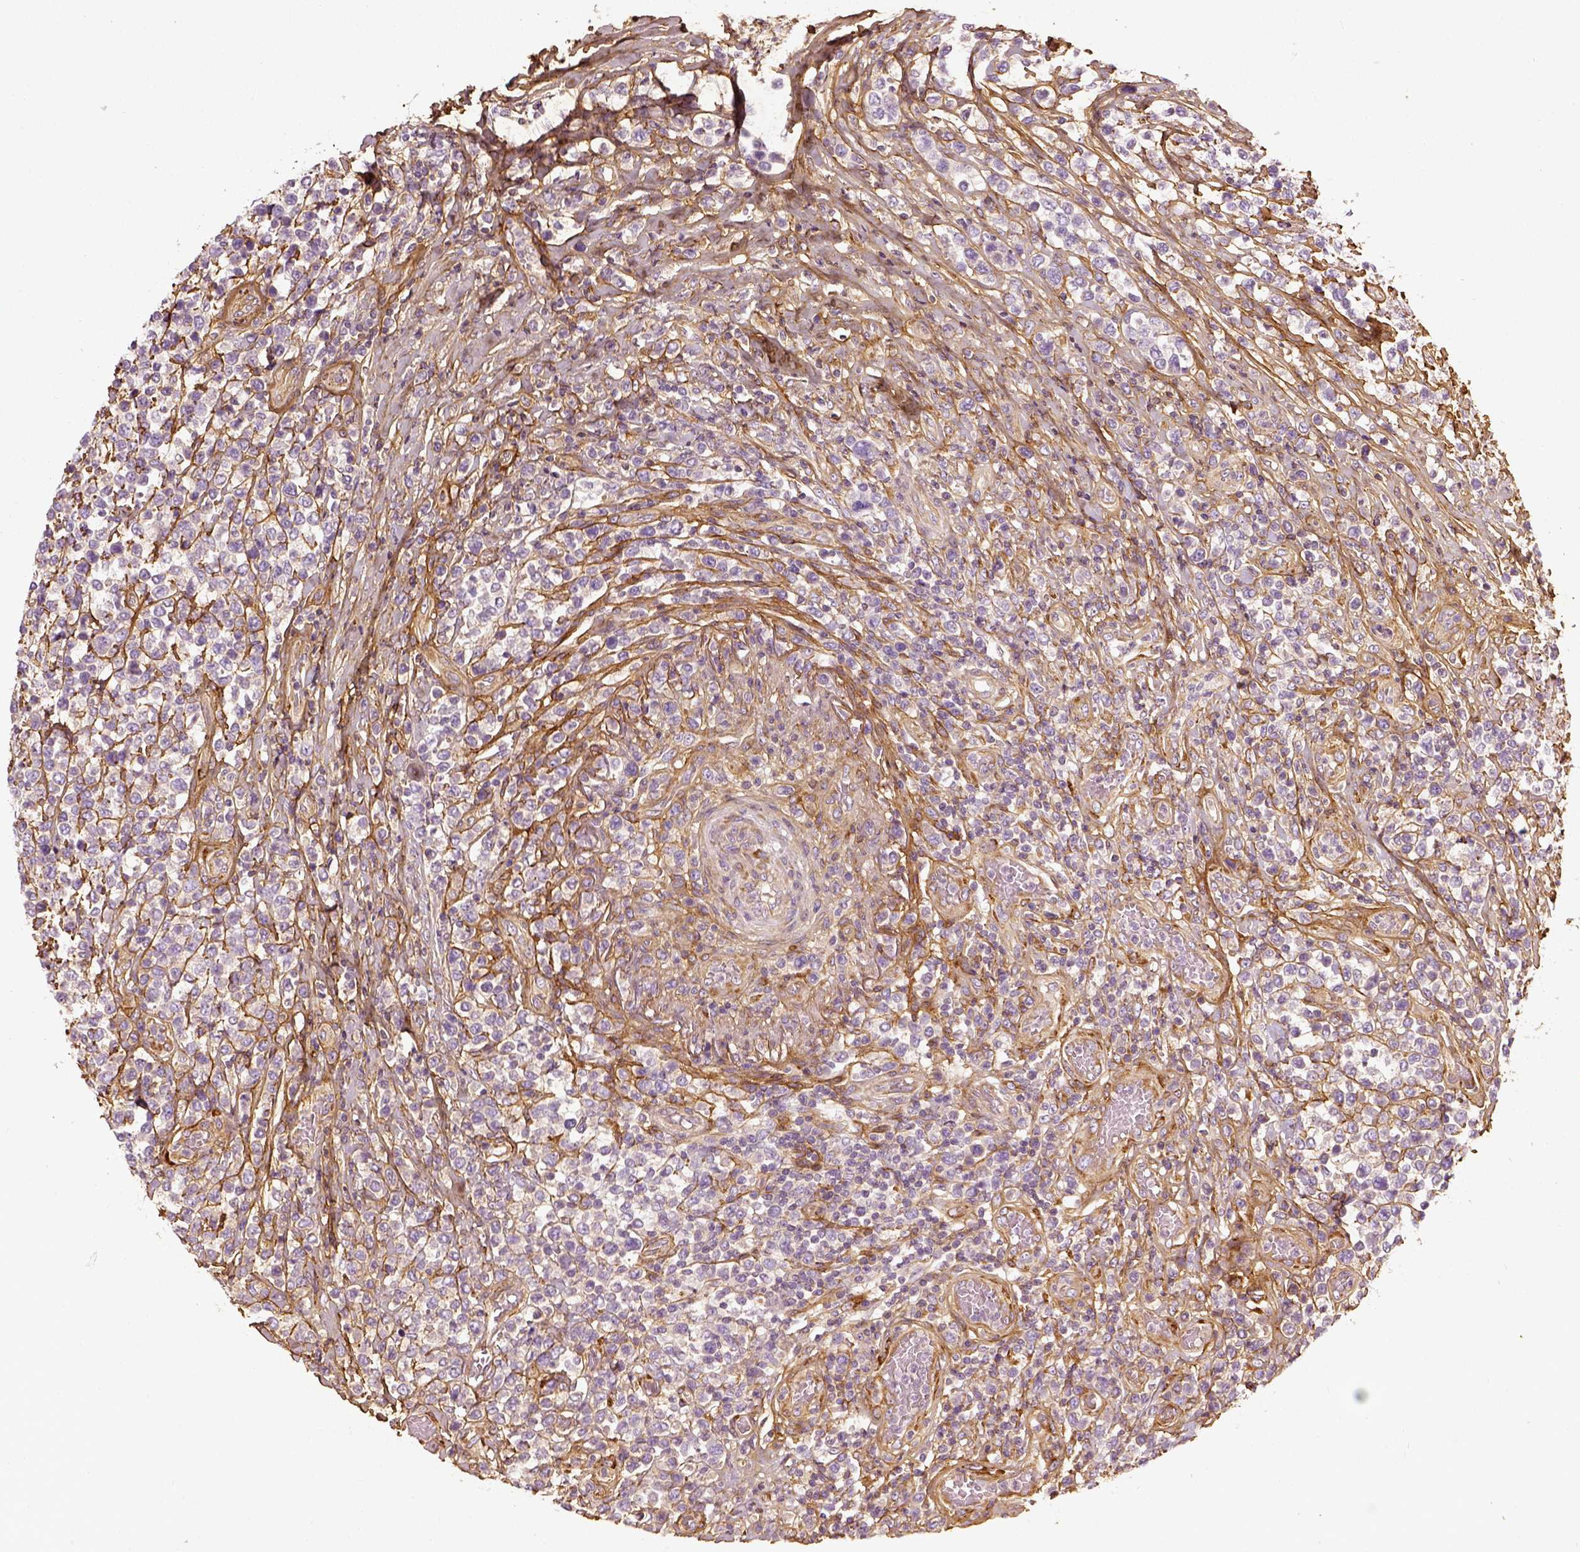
{"staining": {"intensity": "negative", "quantity": "none", "location": "none"}, "tissue": "lymphoma", "cell_type": "Tumor cells", "image_type": "cancer", "snomed": [{"axis": "morphology", "description": "Malignant lymphoma, non-Hodgkin's type, High grade"}, {"axis": "topography", "description": "Soft tissue"}], "caption": "Tumor cells show no significant staining in high-grade malignant lymphoma, non-Hodgkin's type. (DAB (3,3'-diaminobenzidine) IHC, high magnification).", "gene": "COL6A2", "patient": {"sex": "female", "age": 56}}